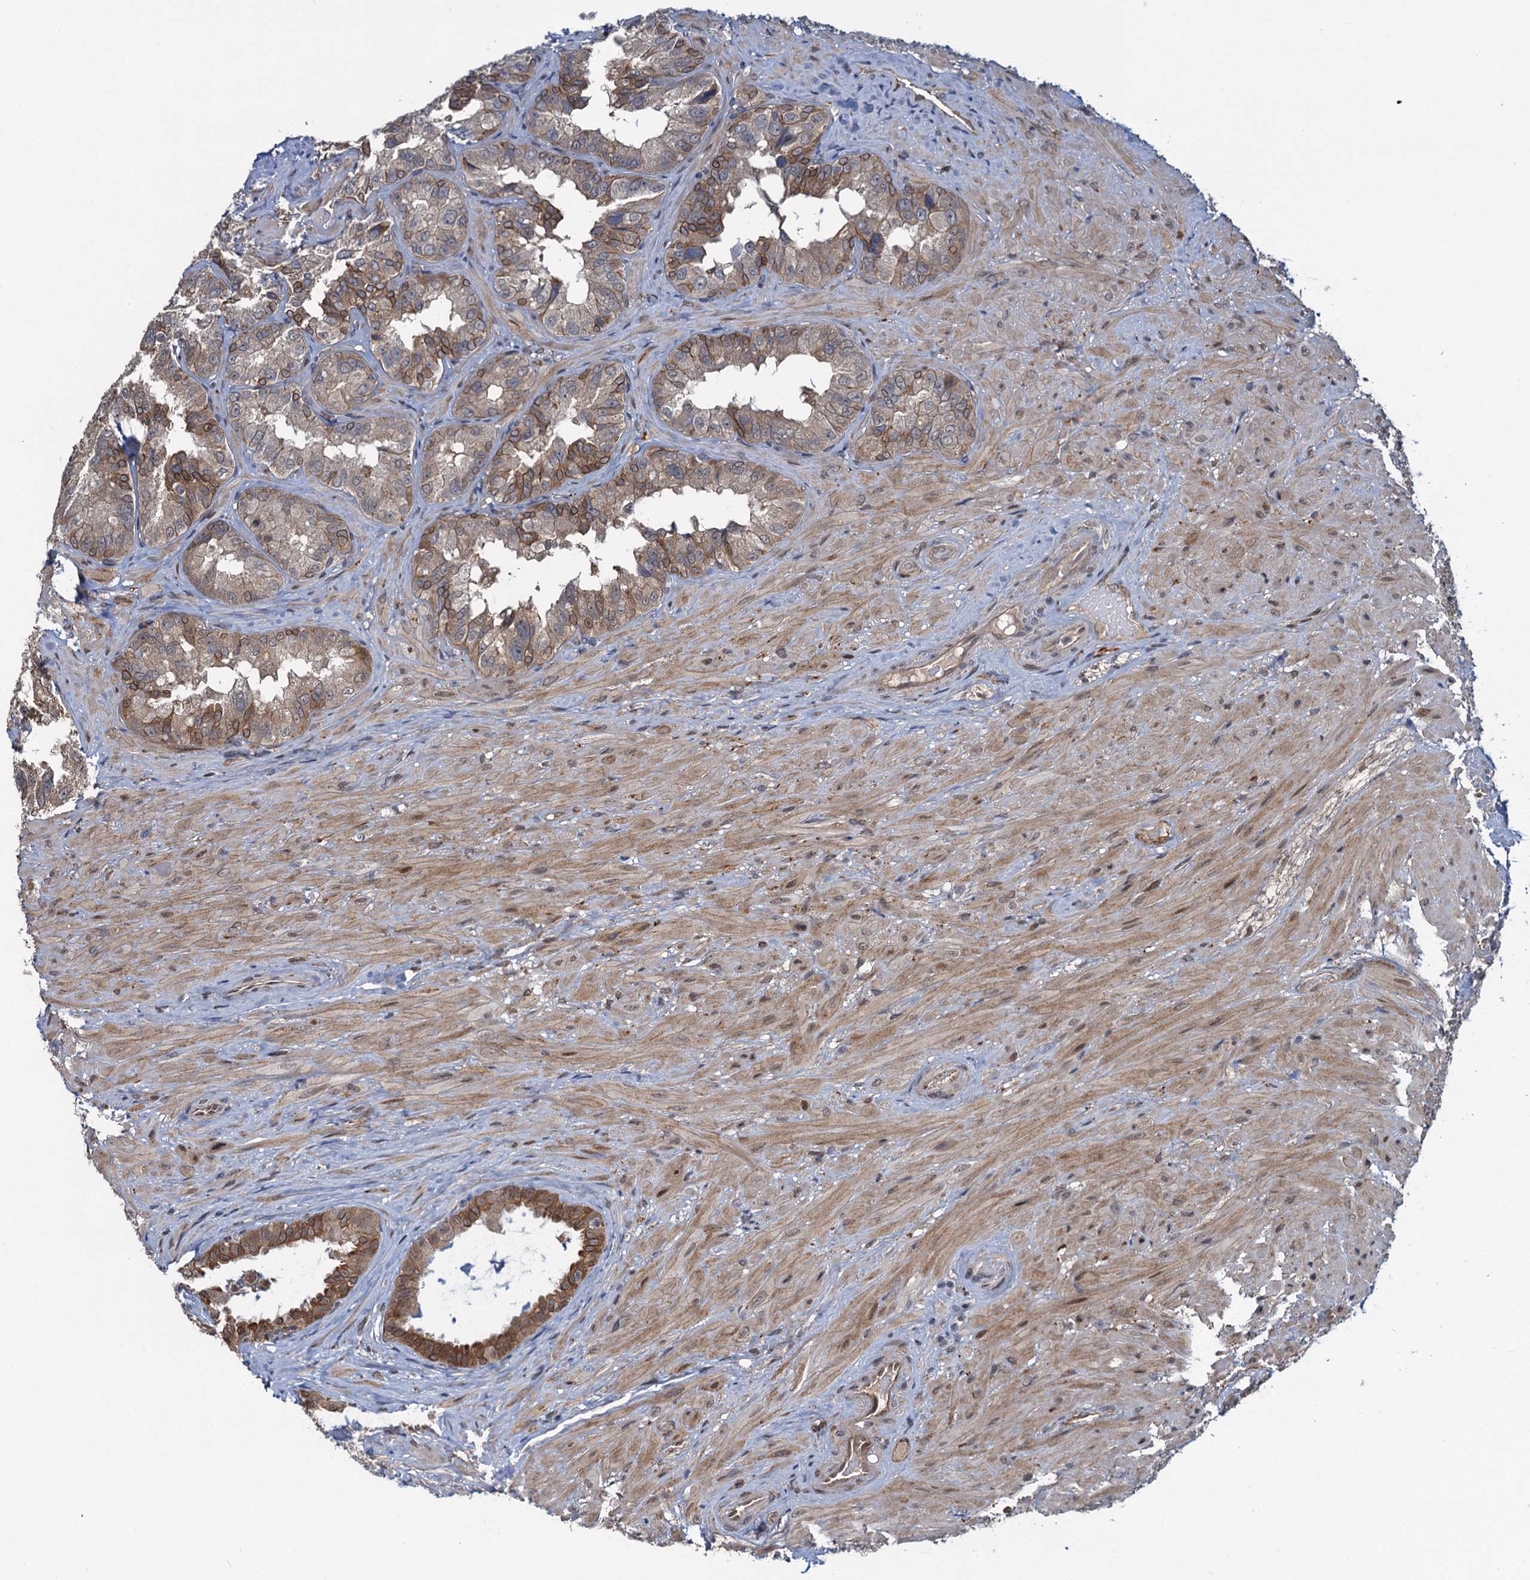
{"staining": {"intensity": "moderate", "quantity": "25%-75%", "location": "cytoplasmic/membranous"}, "tissue": "seminal vesicle", "cell_type": "Glandular cells", "image_type": "normal", "snomed": [{"axis": "morphology", "description": "Normal tissue, NOS"}, {"axis": "topography", "description": "Seminal veicle"}, {"axis": "topography", "description": "Peripheral nerve tissue"}], "caption": "Moderate cytoplasmic/membranous protein positivity is appreciated in approximately 25%-75% of glandular cells in seminal vesicle. (DAB = brown stain, brightfield microscopy at high magnification).", "gene": "EVX2", "patient": {"sex": "male", "age": 67}}